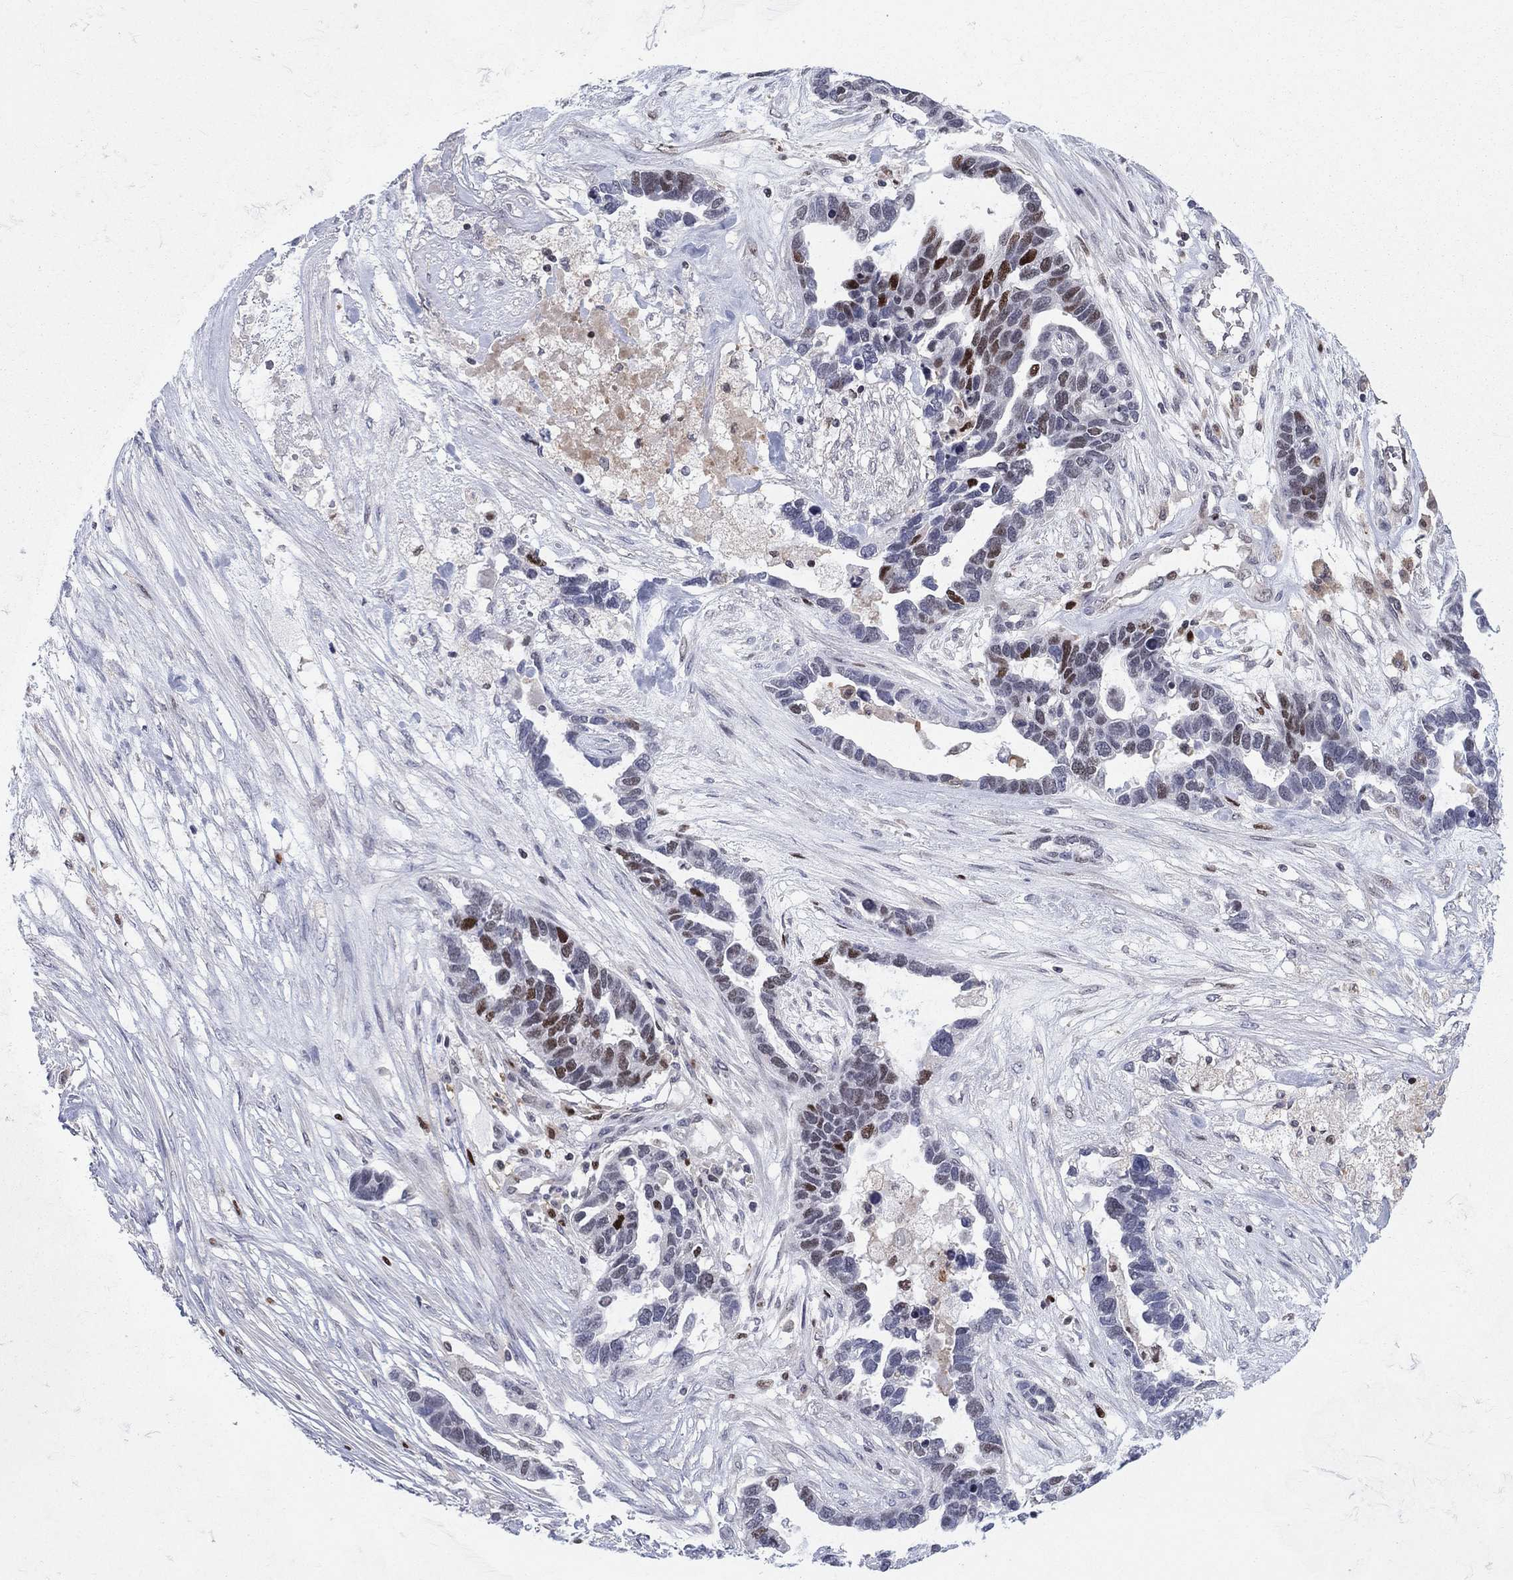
{"staining": {"intensity": "strong", "quantity": "<25%", "location": "nuclear"}, "tissue": "ovarian cancer", "cell_type": "Tumor cells", "image_type": "cancer", "snomed": [{"axis": "morphology", "description": "Cystadenocarcinoma, serous, NOS"}, {"axis": "topography", "description": "Ovary"}], "caption": "Tumor cells reveal medium levels of strong nuclear expression in approximately <25% of cells in human ovarian serous cystadenocarcinoma. (DAB (3,3'-diaminobenzidine) IHC, brown staining for protein, blue staining for nuclei).", "gene": "ZNHIT3", "patient": {"sex": "female", "age": 54}}